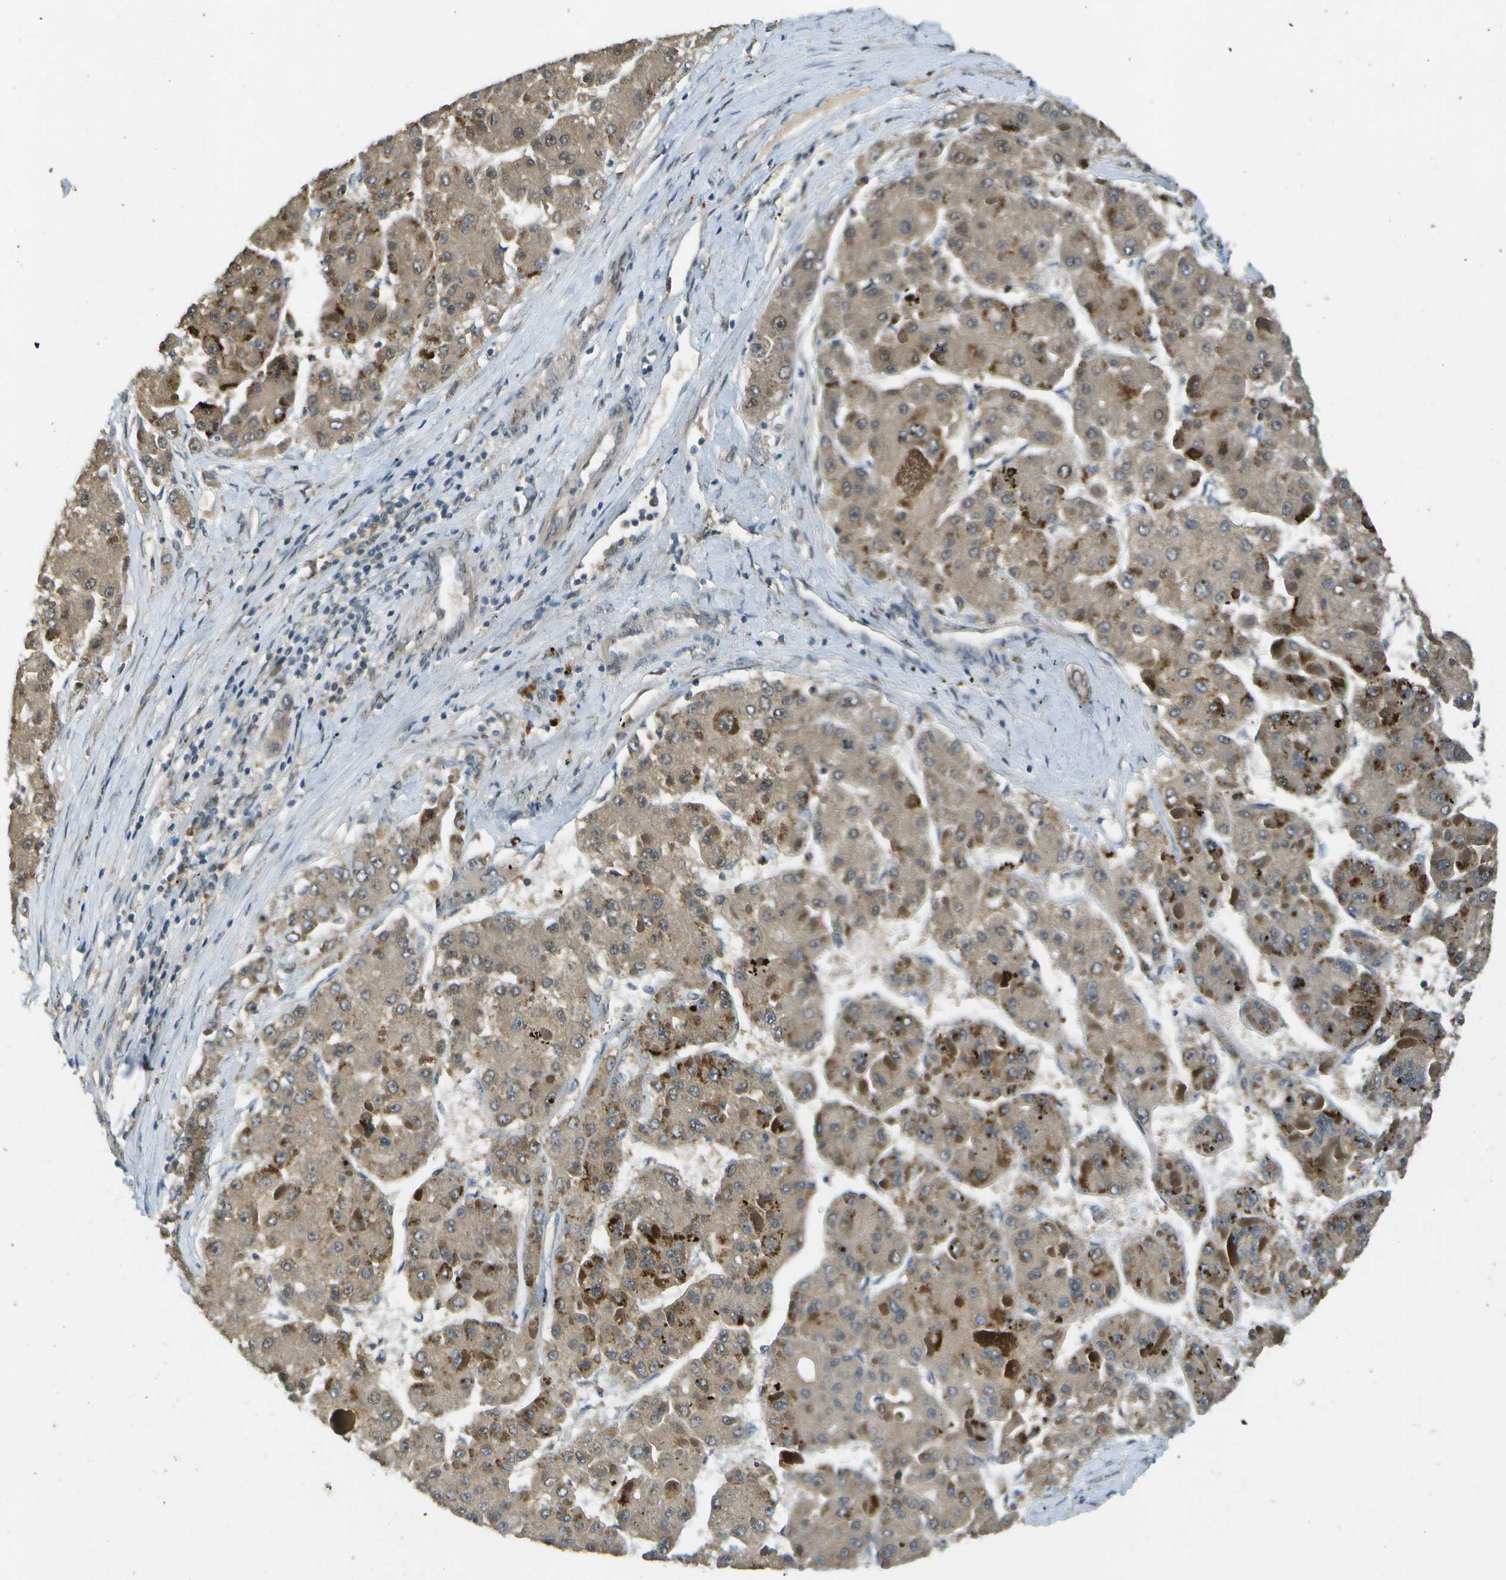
{"staining": {"intensity": "weak", "quantity": ">75%", "location": "cytoplasmic/membranous"}, "tissue": "liver cancer", "cell_type": "Tumor cells", "image_type": "cancer", "snomed": [{"axis": "morphology", "description": "Carcinoma, Hepatocellular, NOS"}, {"axis": "topography", "description": "Liver"}], "caption": "Immunohistochemical staining of human liver cancer reveals weak cytoplasmic/membranous protein positivity in approximately >75% of tumor cells. The staining was performed using DAB (3,3'-diaminobenzidine) to visualize the protein expression in brown, while the nuclei were stained in blue with hematoxylin (Magnification: 20x).", "gene": "GANC", "patient": {"sex": "female", "age": 73}}